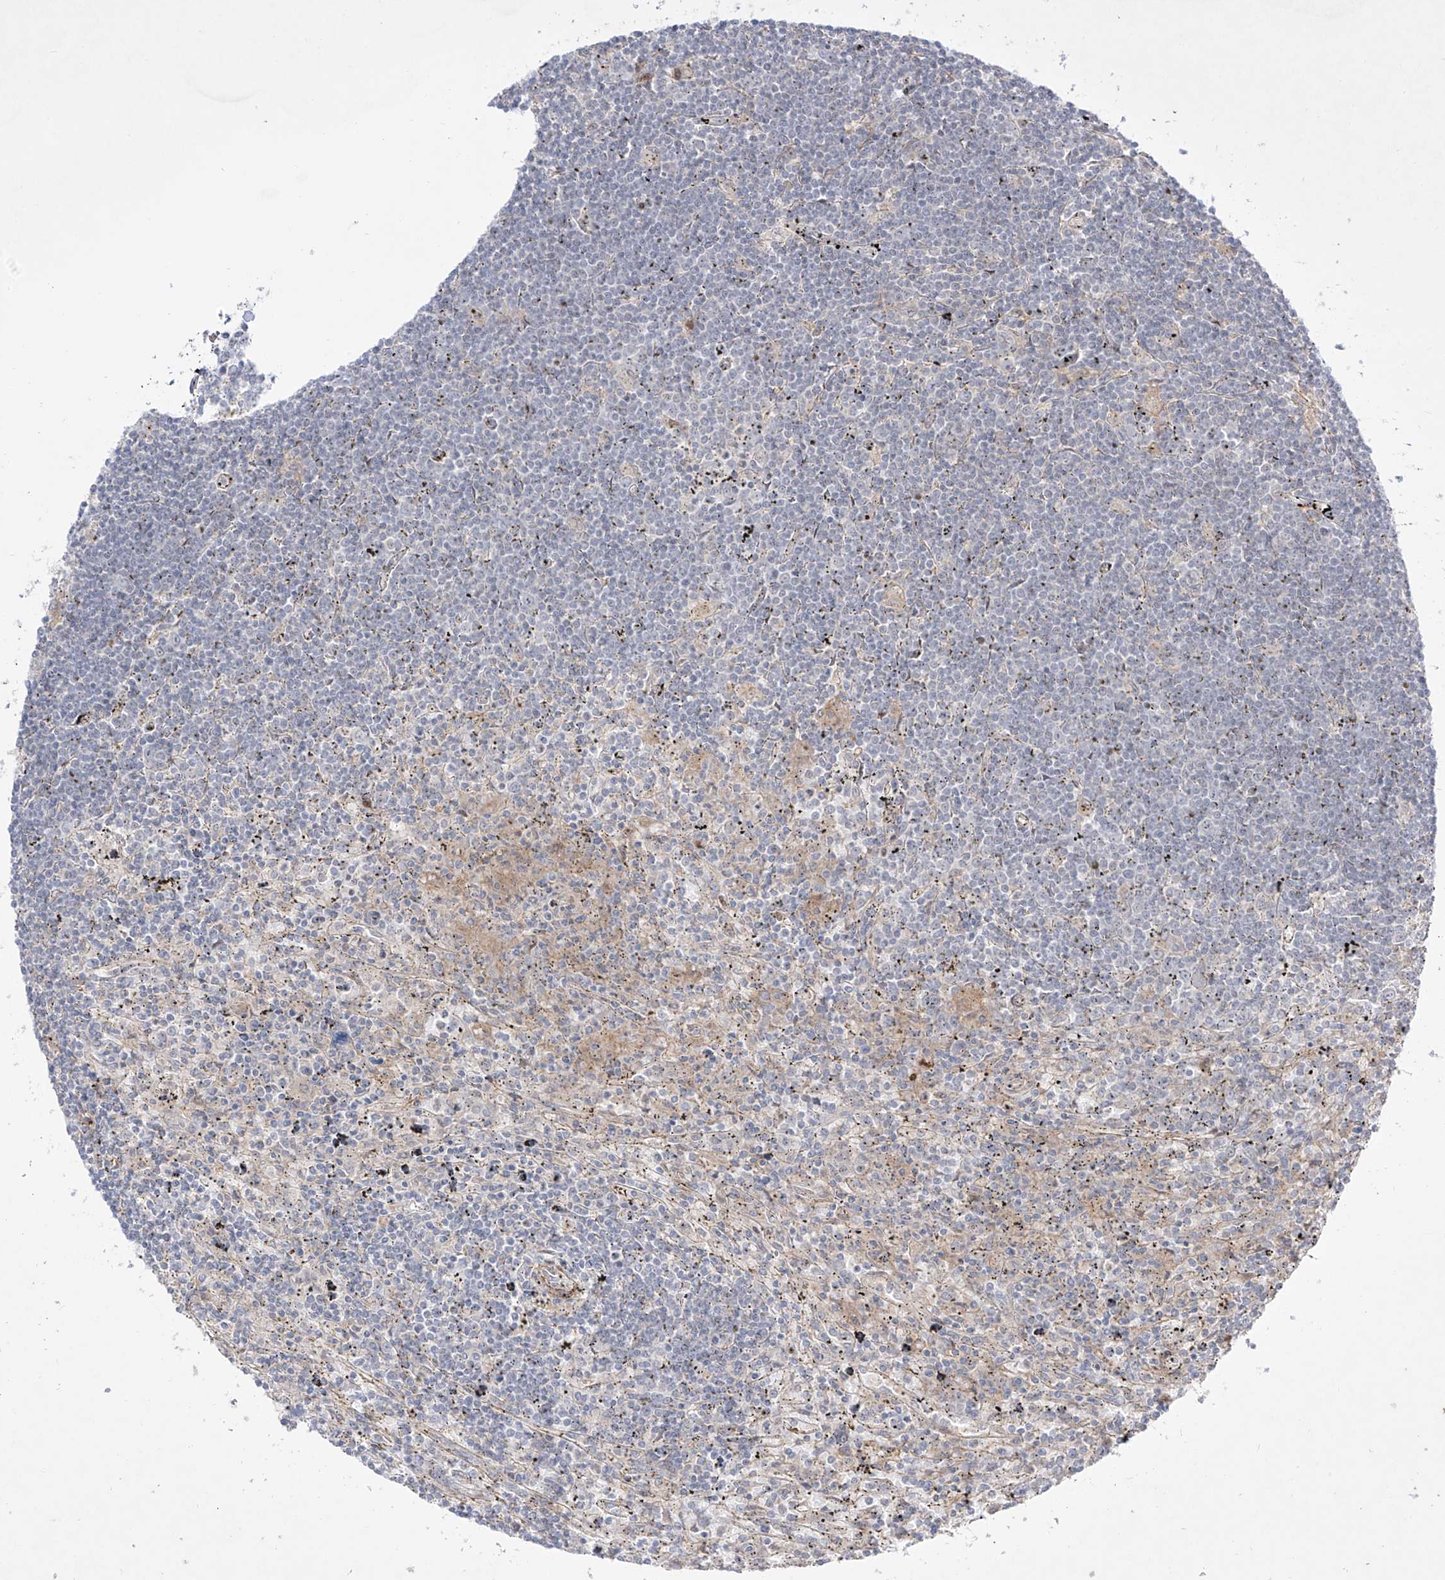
{"staining": {"intensity": "negative", "quantity": "none", "location": "none"}, "tissue": "lymphoma", "cell_type": "Tumor cells", "image_type": "cancer", "snomed": [{"axis": "morphology", "description": "Malignant lymphoma, non-Hodgkin's type, Low grade"}, {"axis": "topography", "description": "Spleen"}], "caption": "Tumor cells are negative for protein expression in human low-grade malignant lymphoma, non-Hodgkin's type. (Brightfield microscopy of DAB (3,3'-diaminobenzidine) IHC at high magnification).", "gene": "KDM1B", "patient": {"sex": "male", "age": 76}}